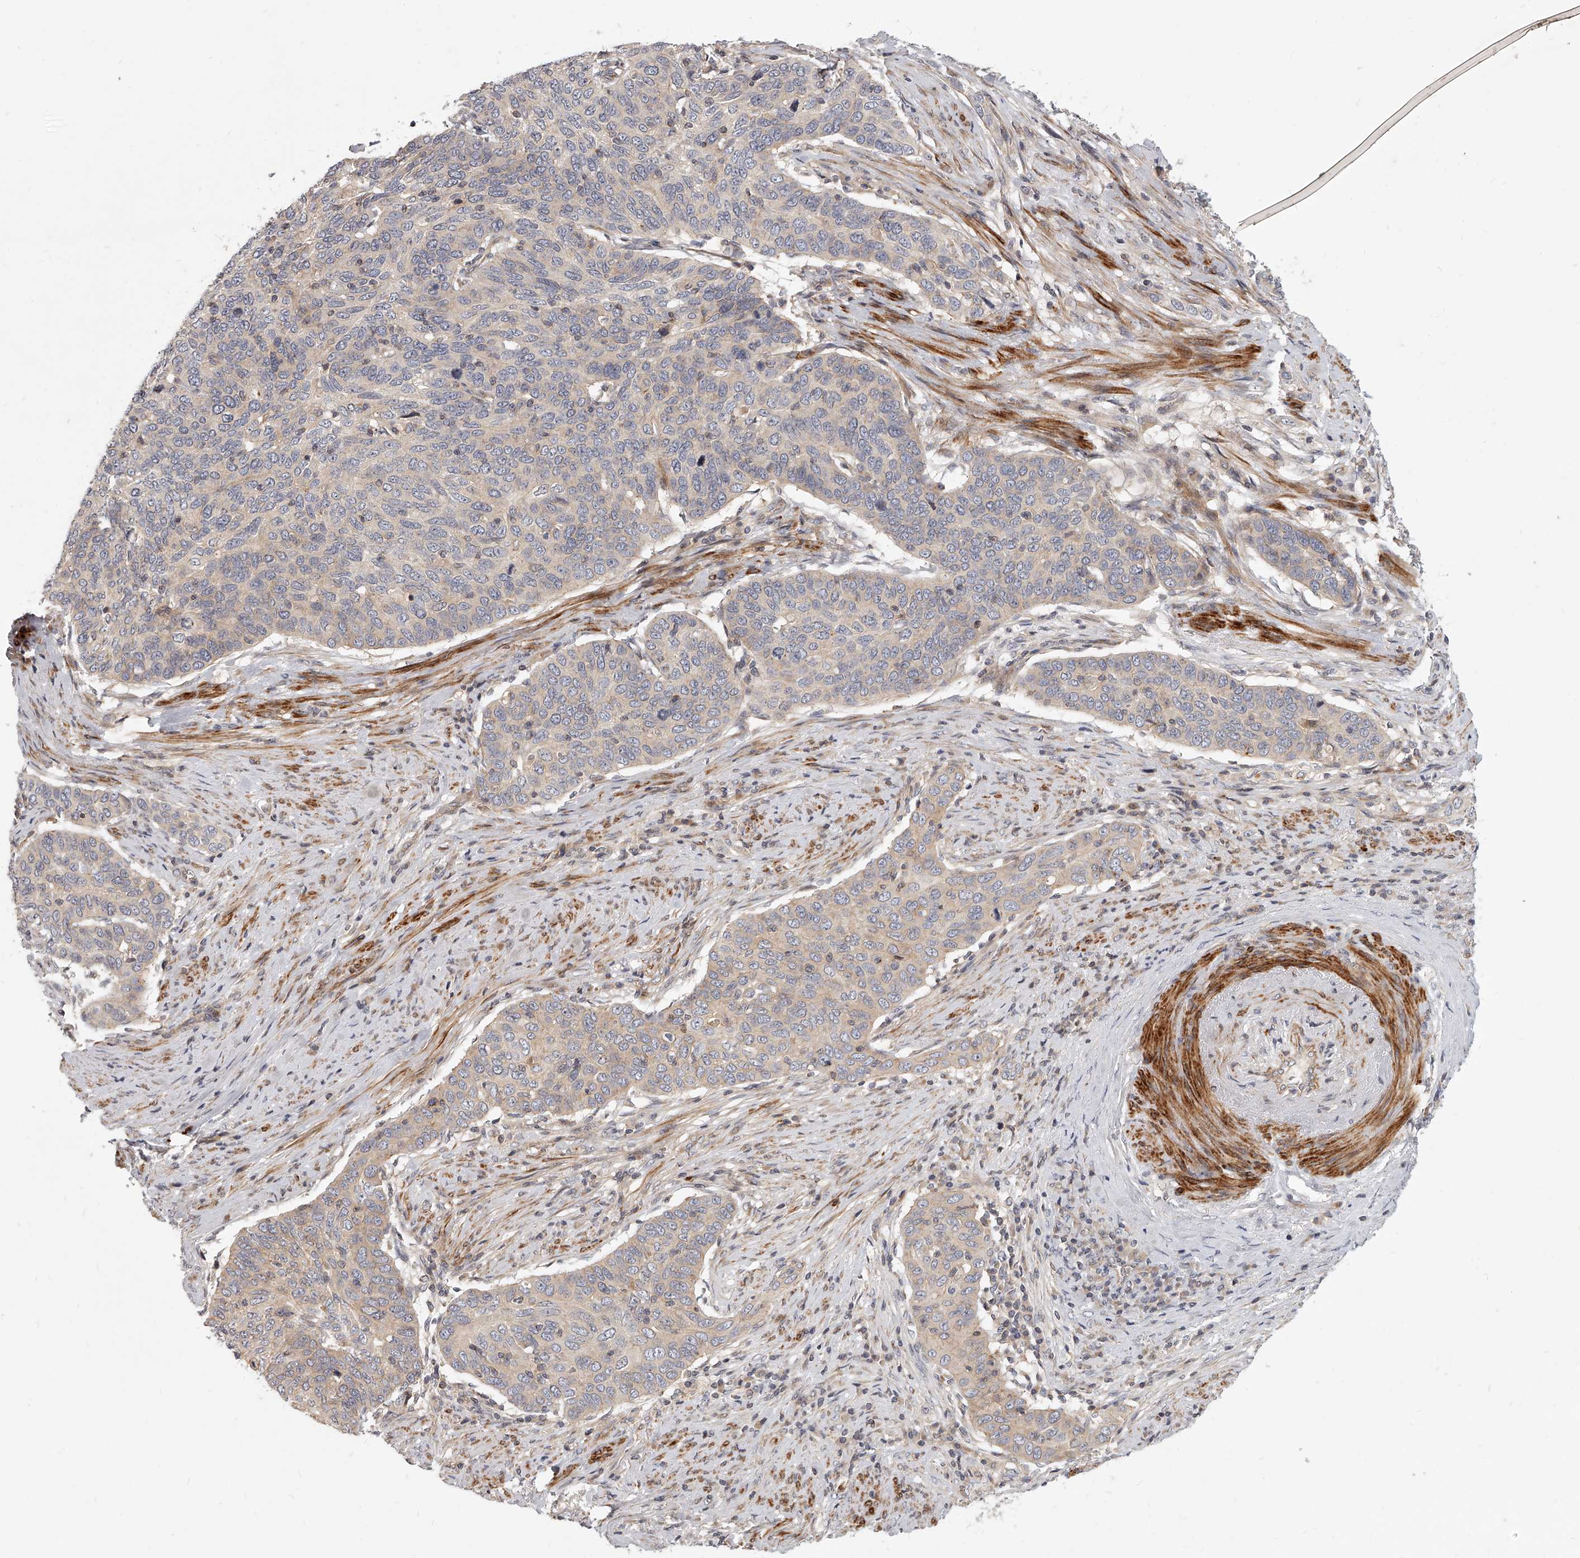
{"staining": {"intensity": "weak", "quantity": "25%-75%", "location": "cytoplasmic/membranous"}, "tissue": "cervical cancer", "cell_type": "Tumor cells", "image_type": "cancer", "snomed": [{"axis": "morphology", "description": "Squamous cell carcinoma, NOS"}, {"axis": "topography", "description": "Cervix"}], "caption": "DAB immunohistochemical staining of human cervical squamous cell carcinoma exhibits weak cytoplasmic/membranous protein positivity in about 25%-75% of tumor cells. (brown staining indicates protein expression, while blue staining denotes nuclei).", "gene": "SLC37A1", "patient": {"sex": "female", "age": 60}}